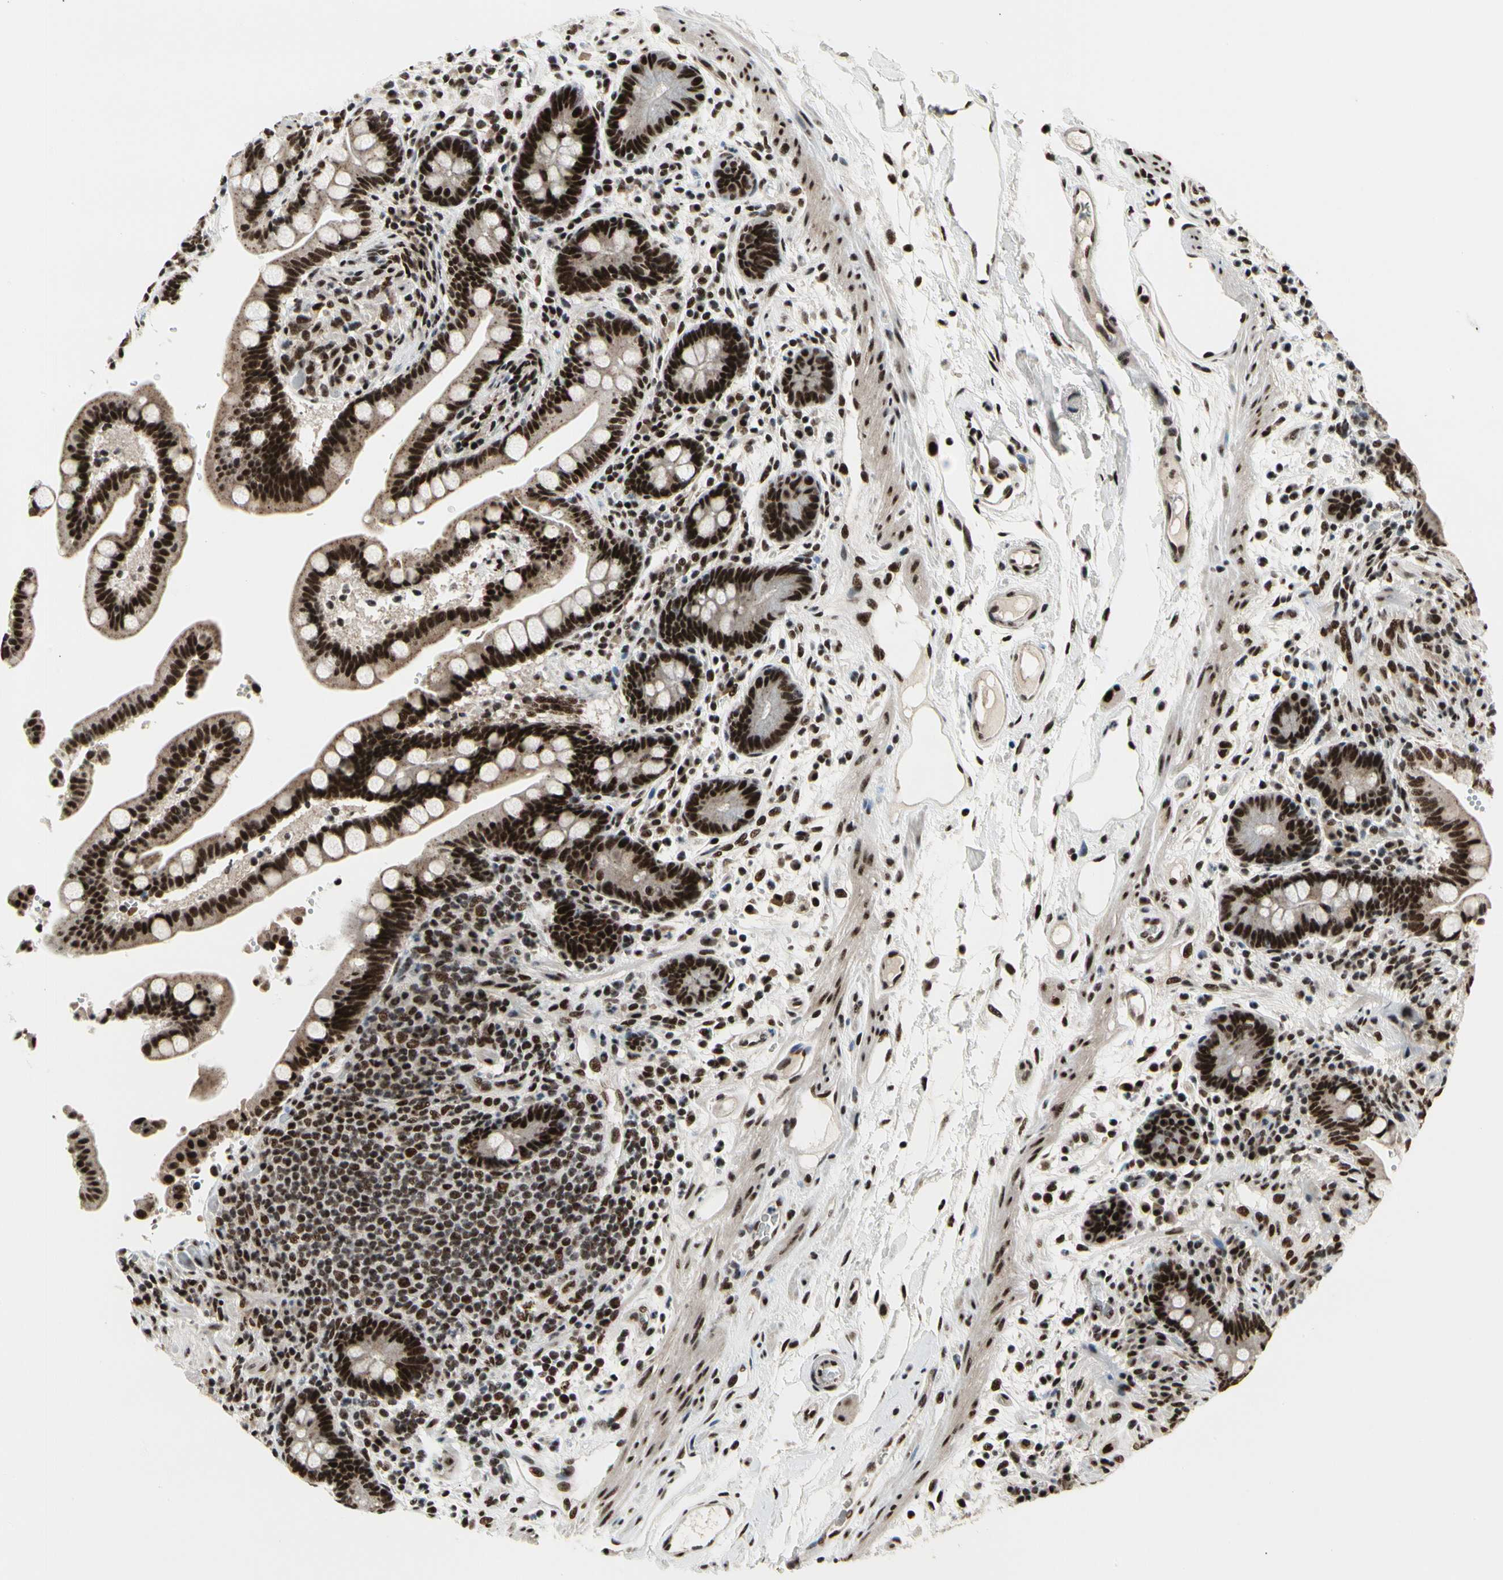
{"staining": {"intensity": "strong", "quantity": ">75%", "location": "nuclear"}, "tissue": "colon", "cell_type": "Endothelial cells", "image_type": "normal", "snomed": [{"axis": "morphology", "description": "Normal tissue, NOS"}, {"axis": "topography", "description": "Colon"}], "caption": "The photomicrograph demonstrates immunohistochemical staining of unremarkable colon. There is strong nuclear staining is present in about >75% of endothelial cells. (DAB IHC with brightfield microscopy, high magnification).", "gene": "SRSF11", "patient": {"sex": "male", "age": 73}}